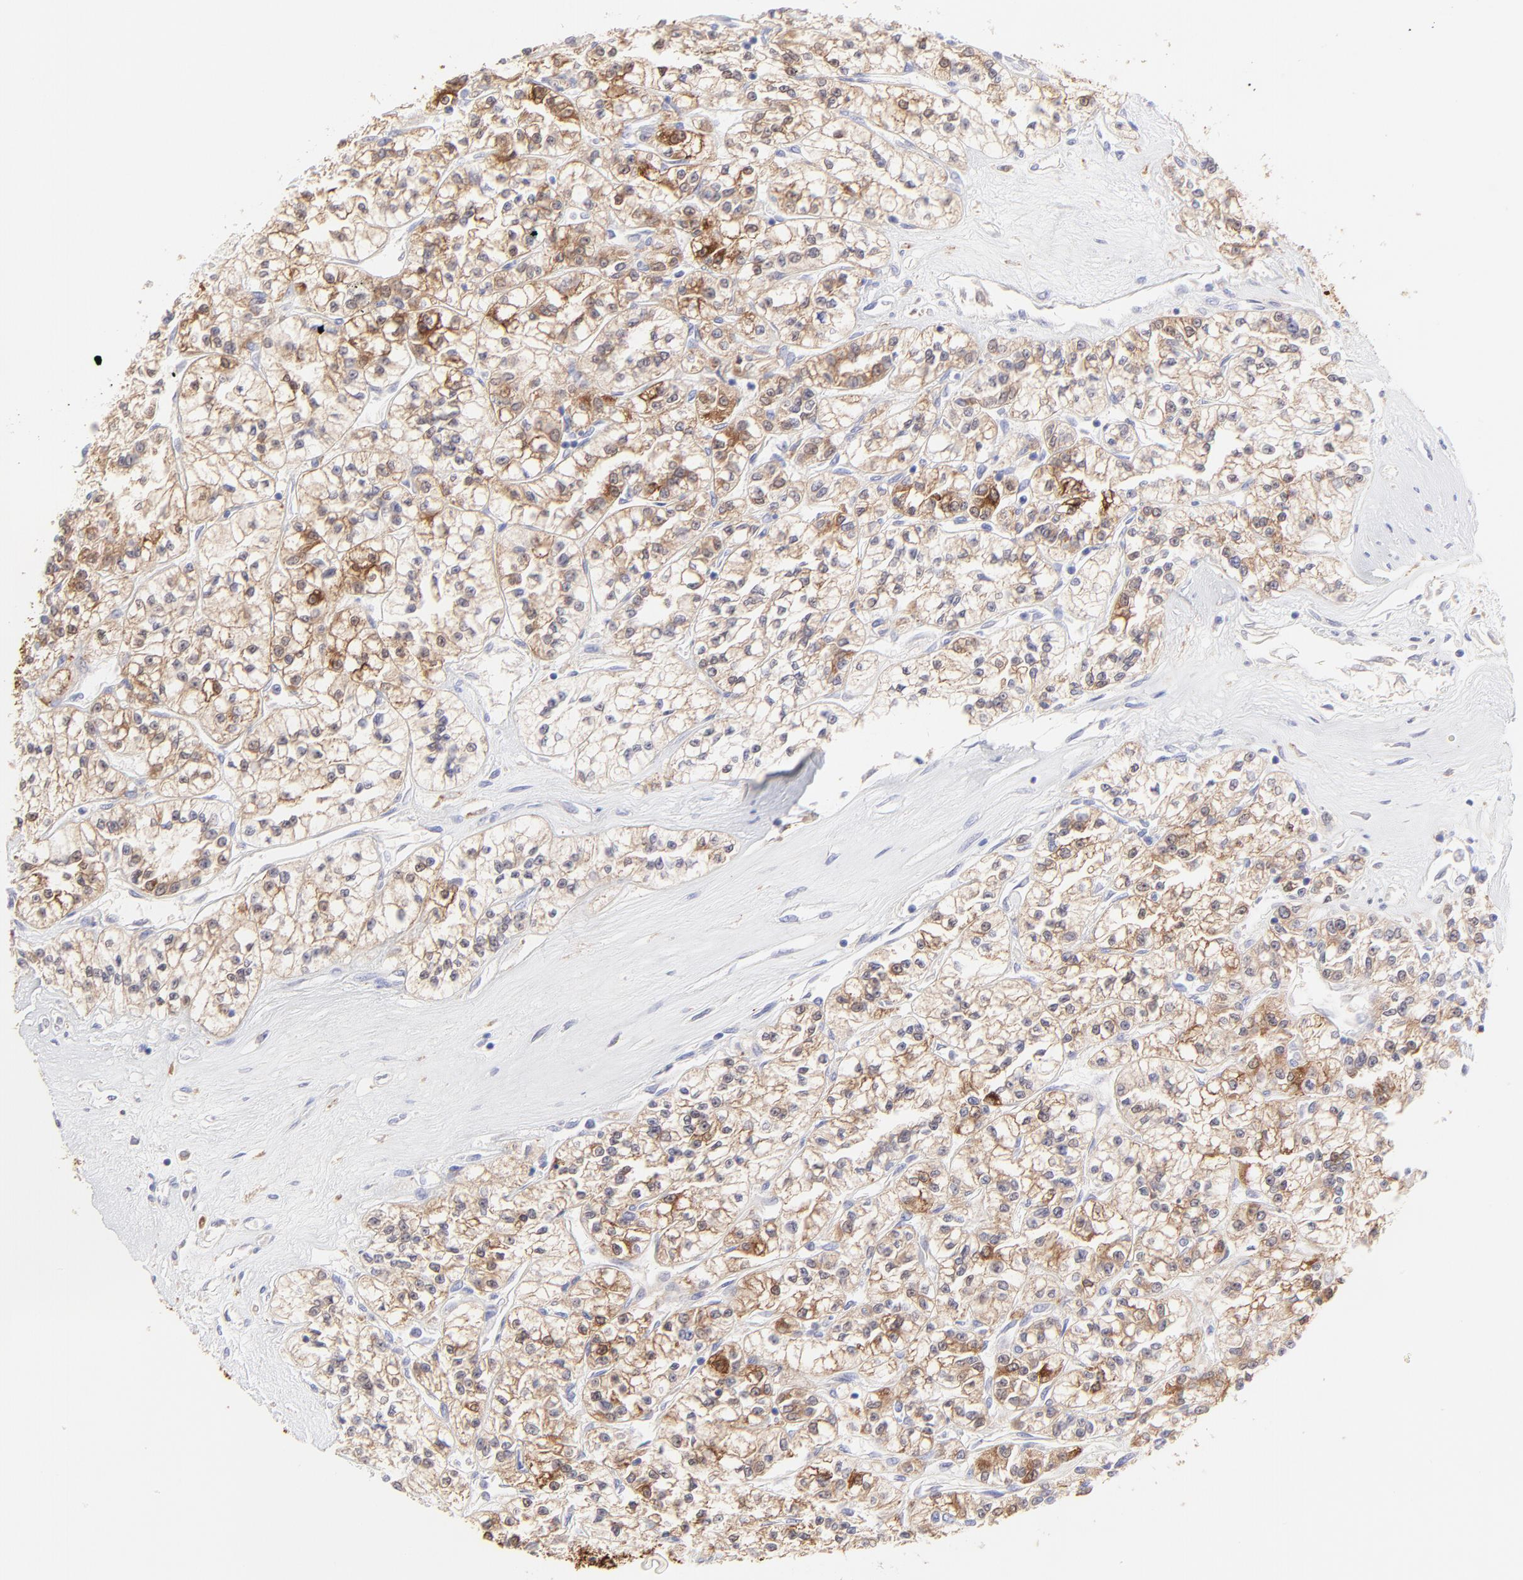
{"staining": {"intensity": "moderate", "quantity": ">75%", "location": "cytoplasmic/membranous"}, "tissue": "renal cancer", "cell_type": "Tumor cells", "image_type": "cancer", "snomed": [{"axis": "morphology", "description": "Adenocarcinoma, NOS"}, {"axis": "topography", "description": "Kidney"}], "caption": "Approximately >75% of tumor cells in renal cancer (adenocarcinoma) show moderate cytoplasmic/membranous protein staining as visualized by brown immunohistochemical staining.", "gene": "HYAL1", "patient": {"sex": "female", "age": 76}}